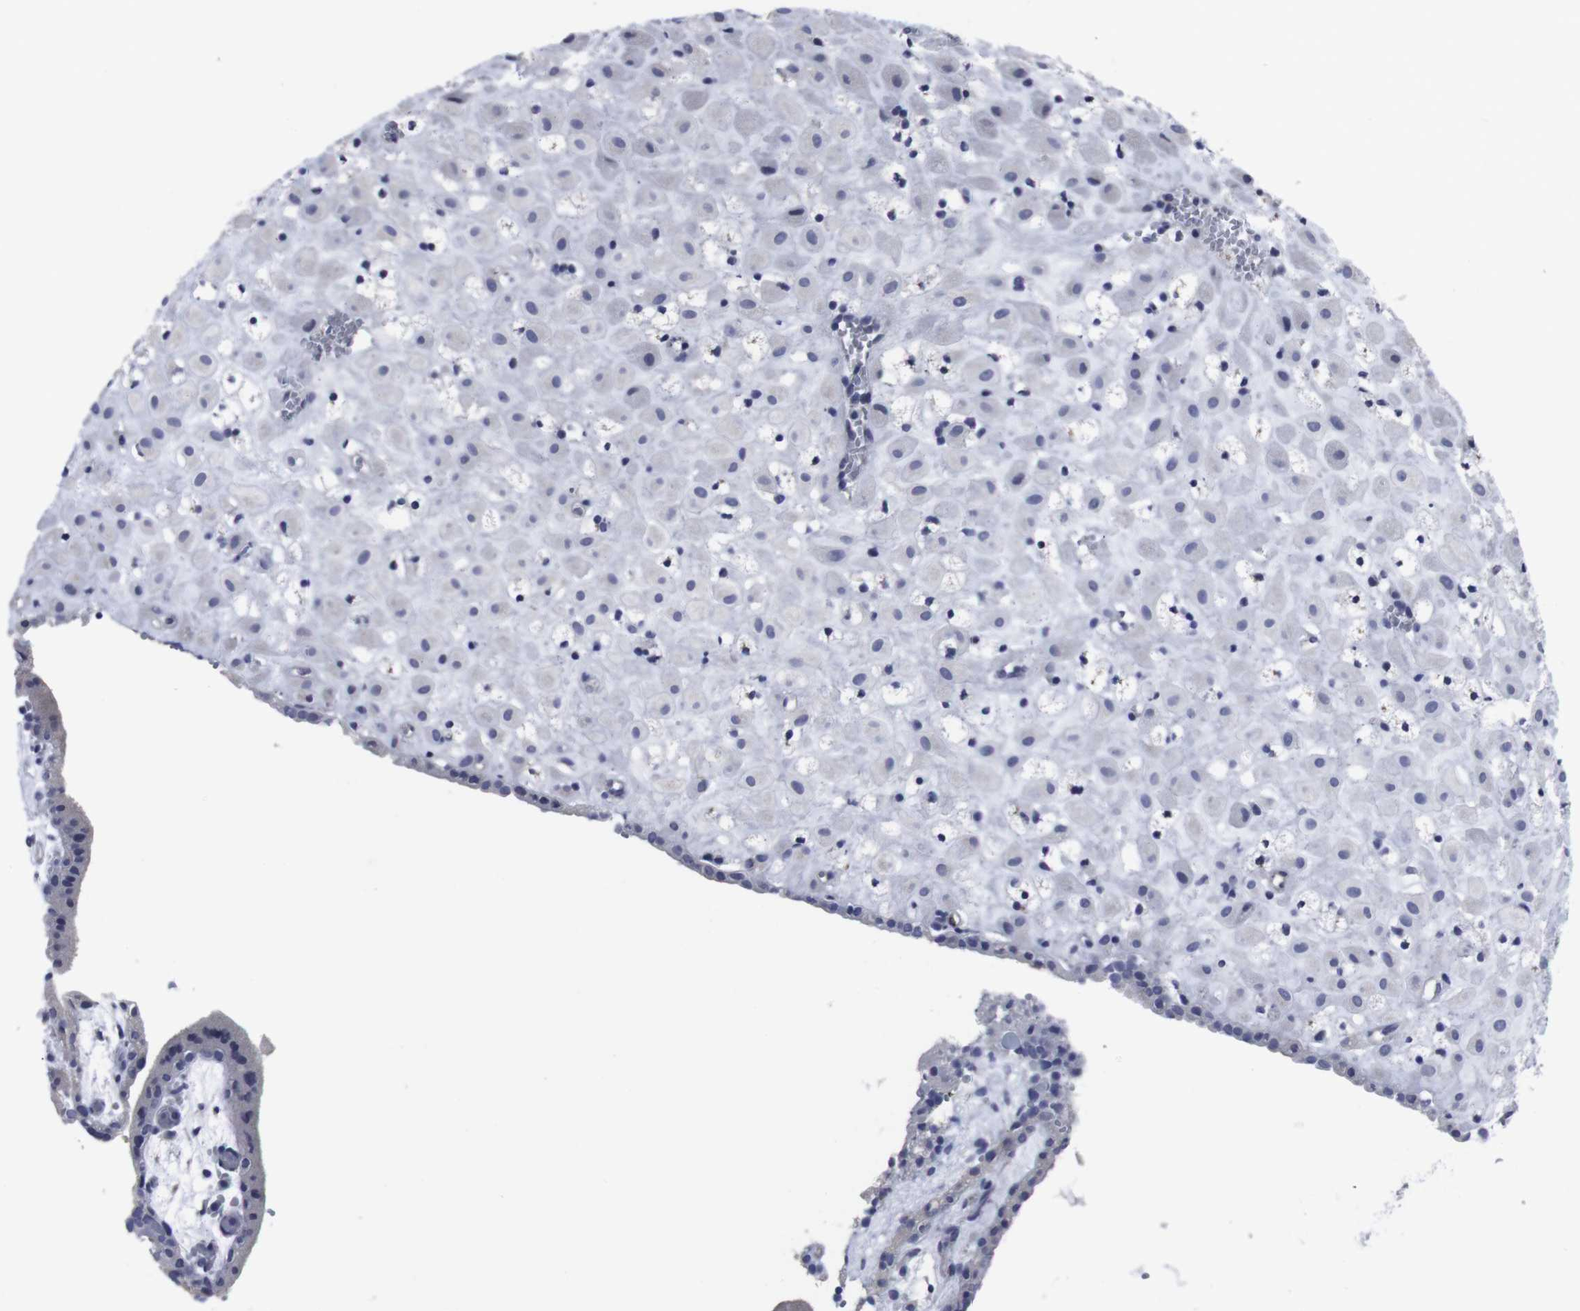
{"staining": {"intensity": "negative", "quantity": "none", "location": "none"}, "tissue": "placenta", "cell_type": "Decidual cells", "image_type": "normal", "snomed": [{"axis": "morphology", "description": "Normal tissue, NOS"}, {"axis": "topography", "description": "Placenta"}], "caption": "DAB (3,3'-diaminobenzidine) immunohistochemical staining of normal placenta demonstrates no significant expression in decidual cells. Brightfield microscopy of IHC stained with DAB (brown) and hematoxylin (blue), captured at high magnification.", "gene": "SNCG", "patient": {"sex": "female", "age": 18}}